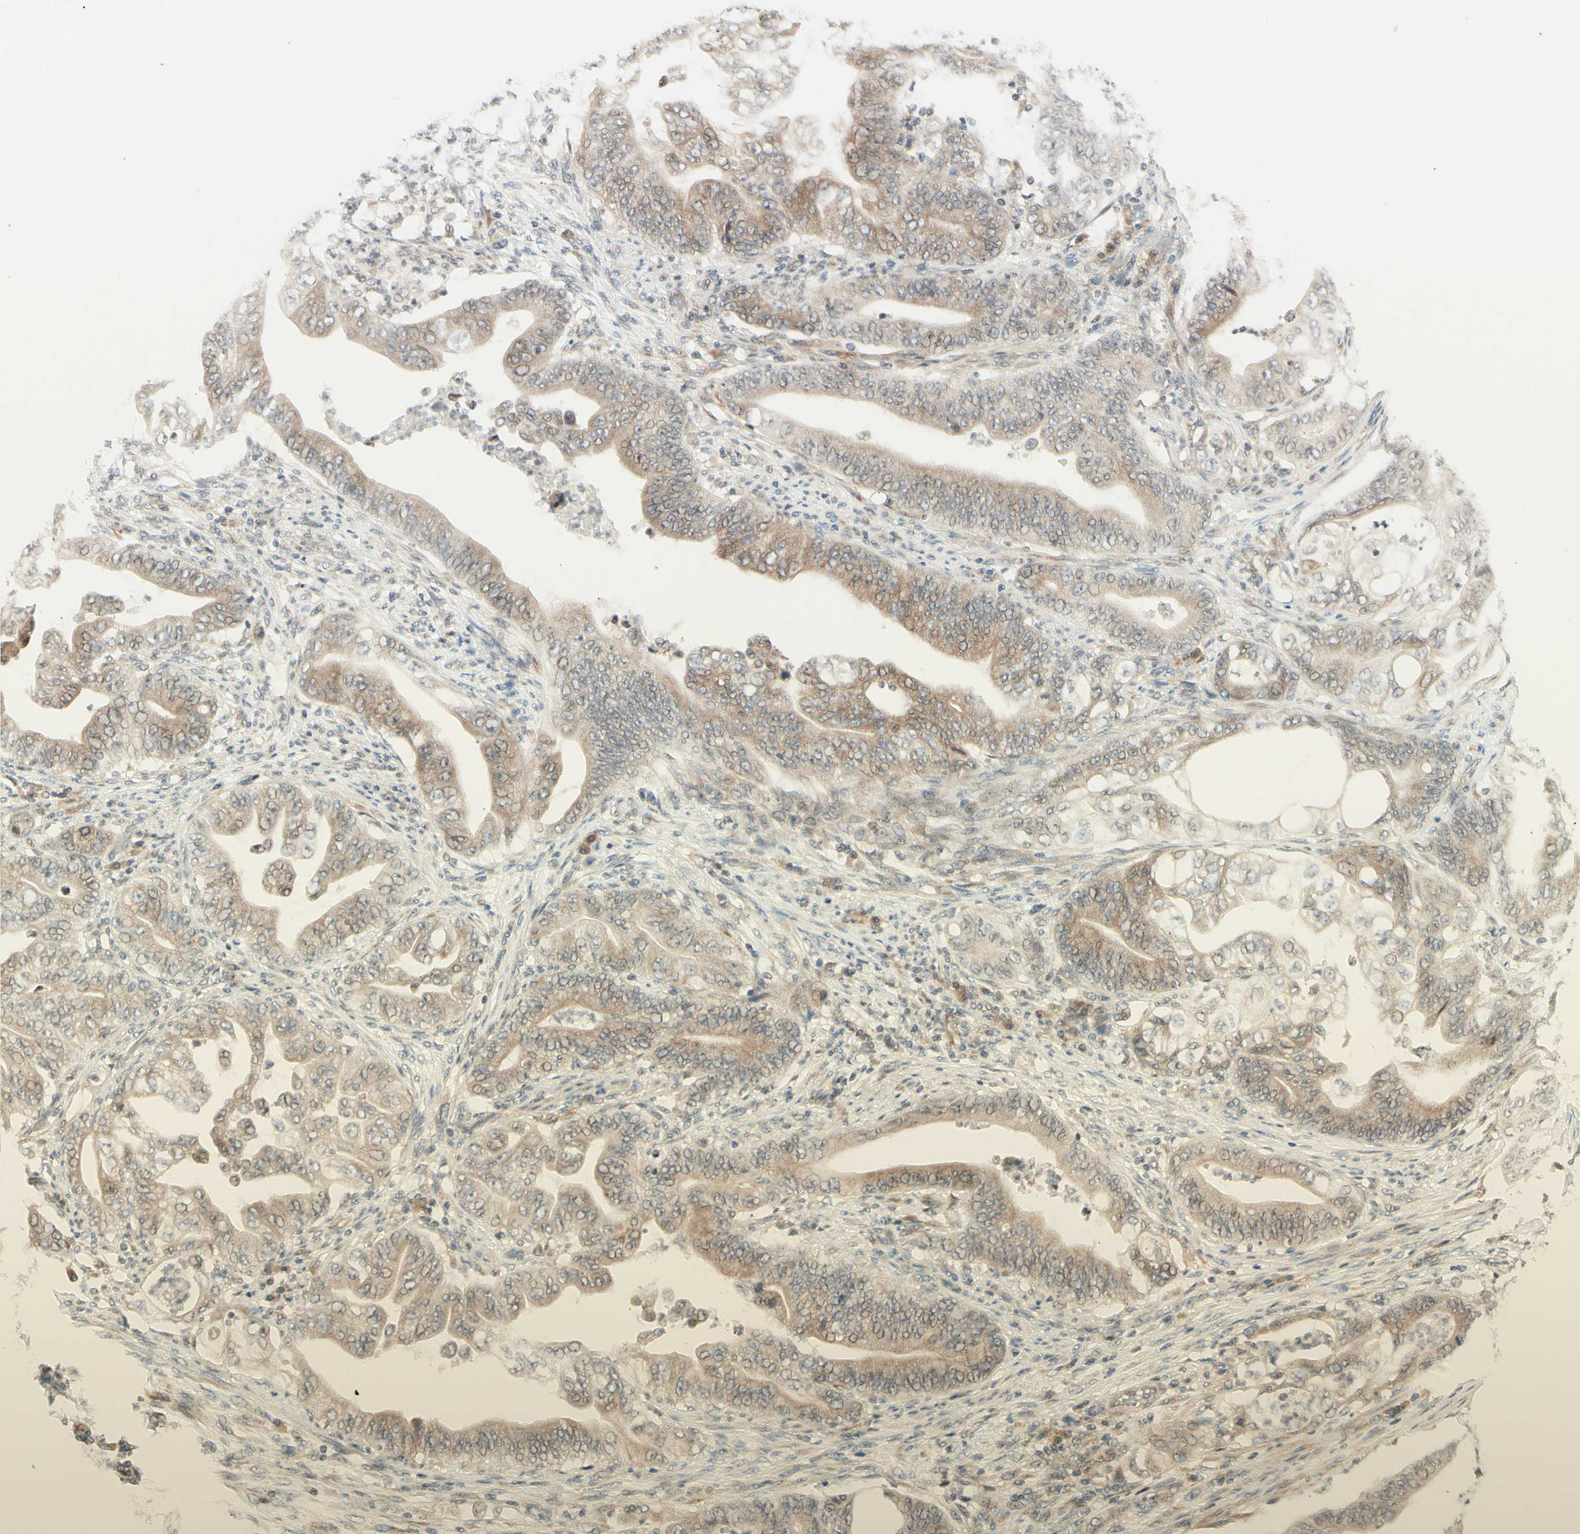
{"staining": {"intensity": "weak", "quantity": ">75%", "location": "cytoplasmic/membranous"}, "tissue": "stomach cancer", "cell_type": "Tumor cells", "image_type": "cancer", "snomed": [{"axis": "morphology", "description": "Adenocarcinoma, NOS"}, {"axis": "topography", "description": "Stomach"}], "caption": "Tumor cells demonstrate low levels of weak cytoplasmic/membranous expression in approximately >75% of cells in stomach cancer (adenocarcinoma).", "gene": "ZW10", "patient": {"sex": "female", "age": 73}}